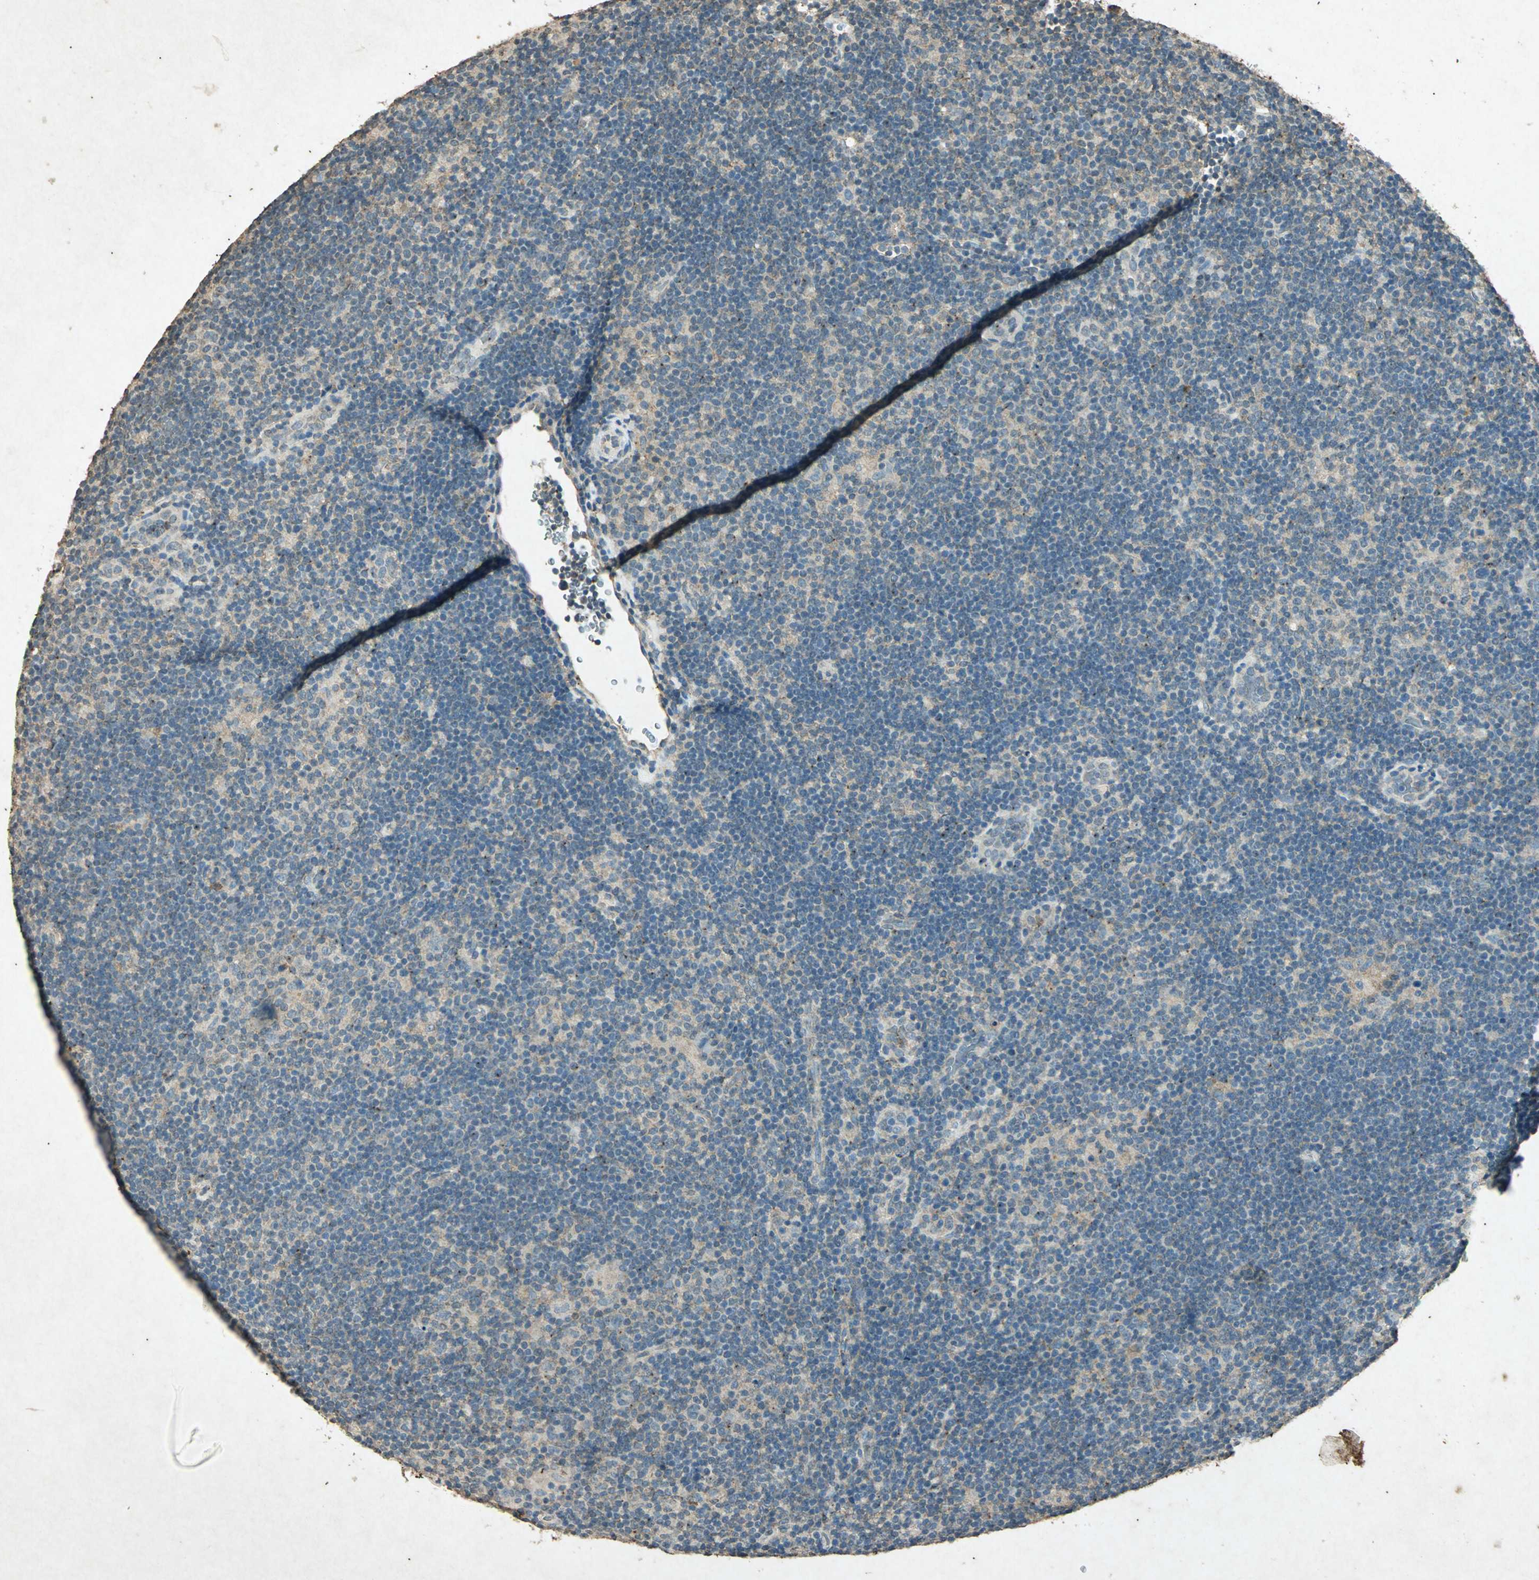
{"staining": {"intensity": "negative", "quantity": "none", "location": "none"}, "tissue": "lymphoma", "cell_type": "Tumor cells", "image_type": "cancer", "snomed": [{"axis": "morphology", "description": "Hodgkin's disease, NOS"}, {"axis": "topography", "description": "Lymph node"}], "caption": "Immunohistochemistry (IHC) of Hodgkin's disease reveals no staining in tumor cells. (Immunohistochemistry (IHC), brightfield microscopy, high magnification).", "gene": "PSEN1", "patient": {"sex": "female", "age": 57}}